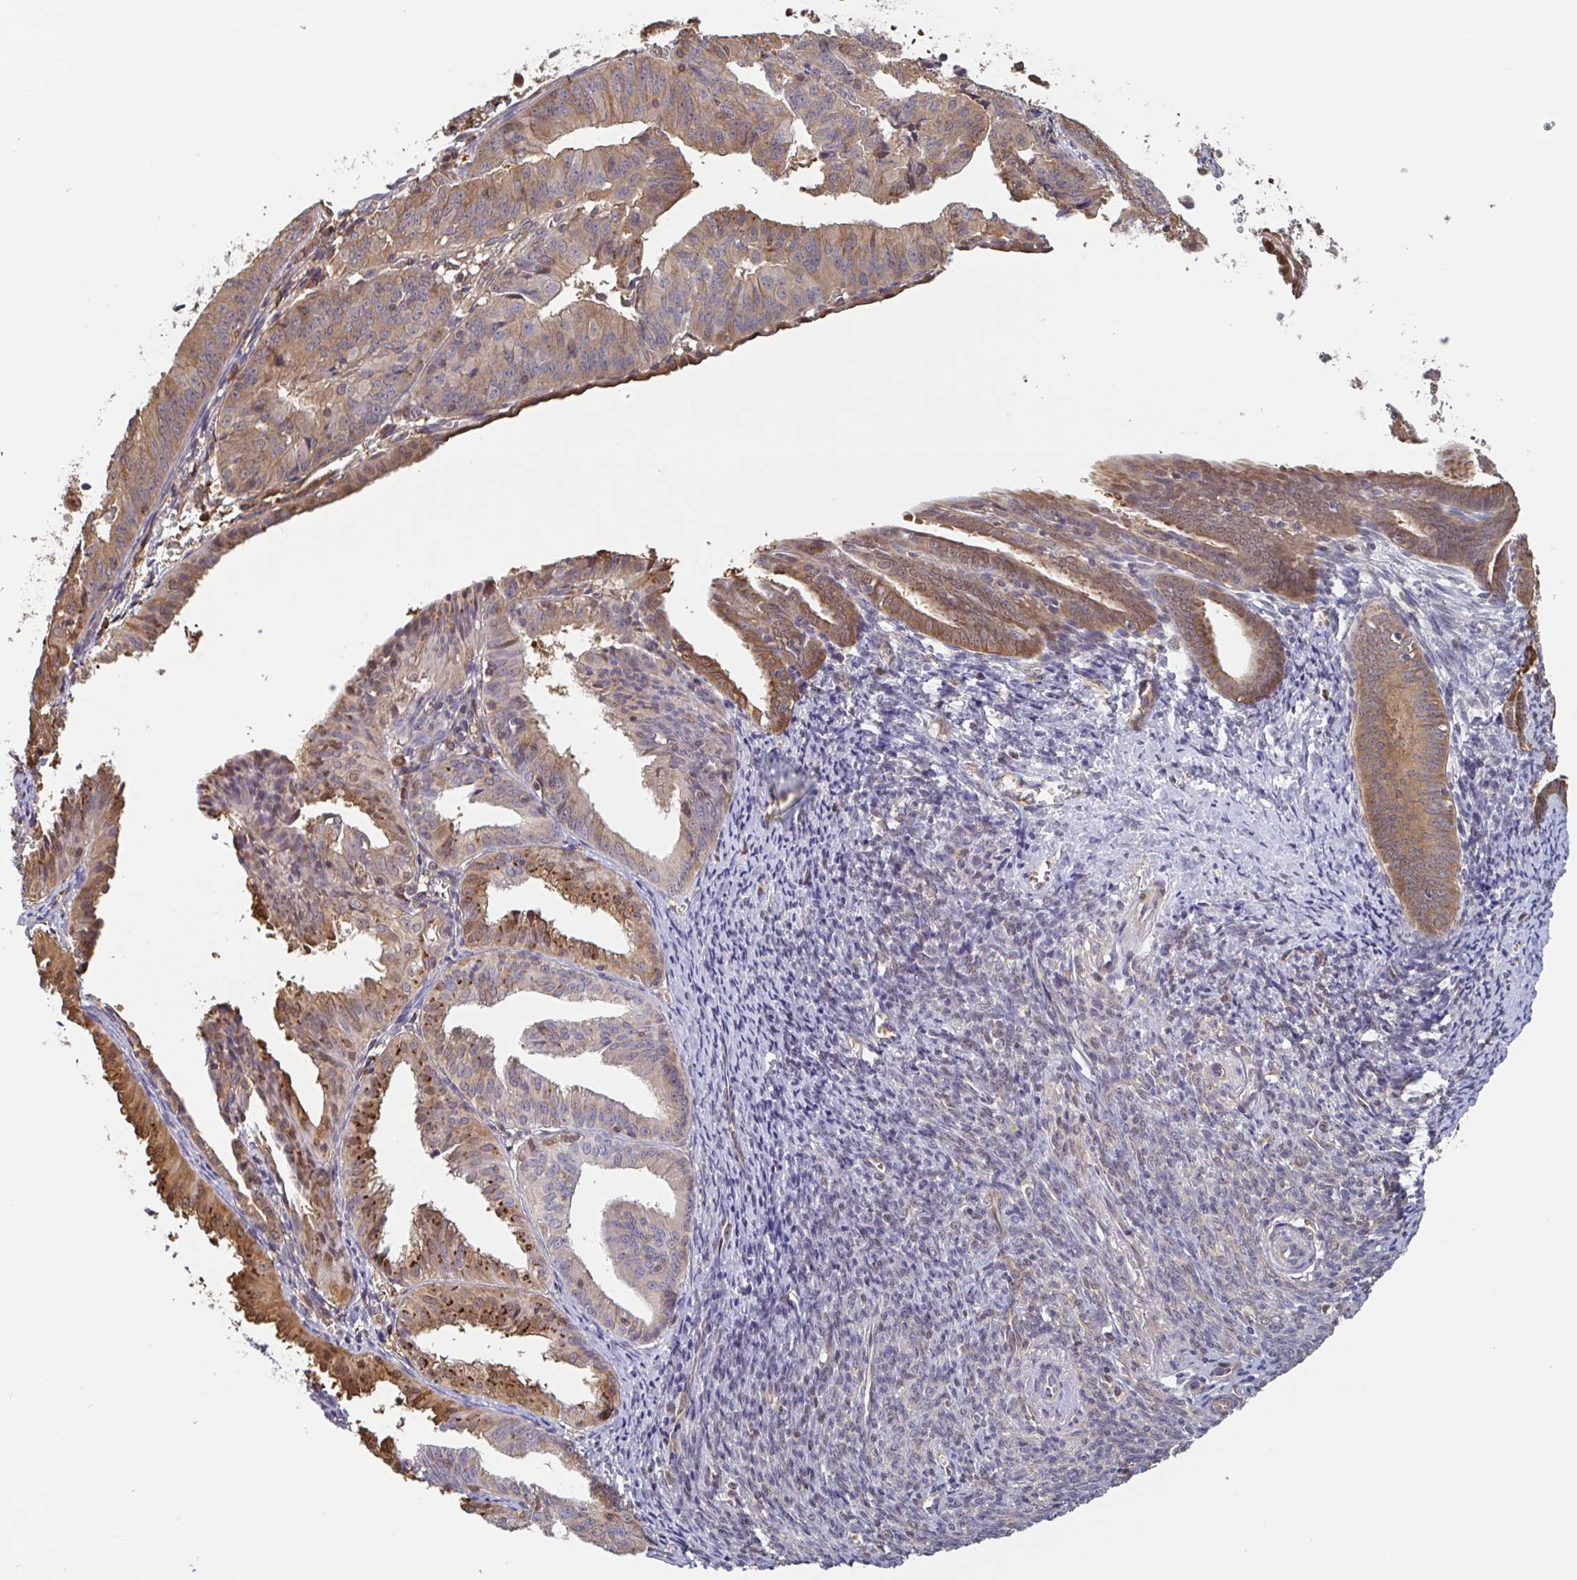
{"staining": {"intensity": "moderate", "quantity": ">75%", "location": "cytoplasmic/membranous"}, "tissue": "endometrial cancer", "cell_type": "Tumor cells", "image_type": "cancer", "snomed": [{"axis": "morphology", "description": "Adenocarcinoma, NOS"}, {"axis": "topography", "description": "Endometrium"}], "caption": "DAB (3,3'-diaminobenzidine) immunohistochemical staining of endometrial cancer demonstrates moderate cytoplasmic/membranous protein positivity in approximately >75% of tumor cells.", "gene": "OTOP2", "patient": {"sex": "female", "age": 56}}